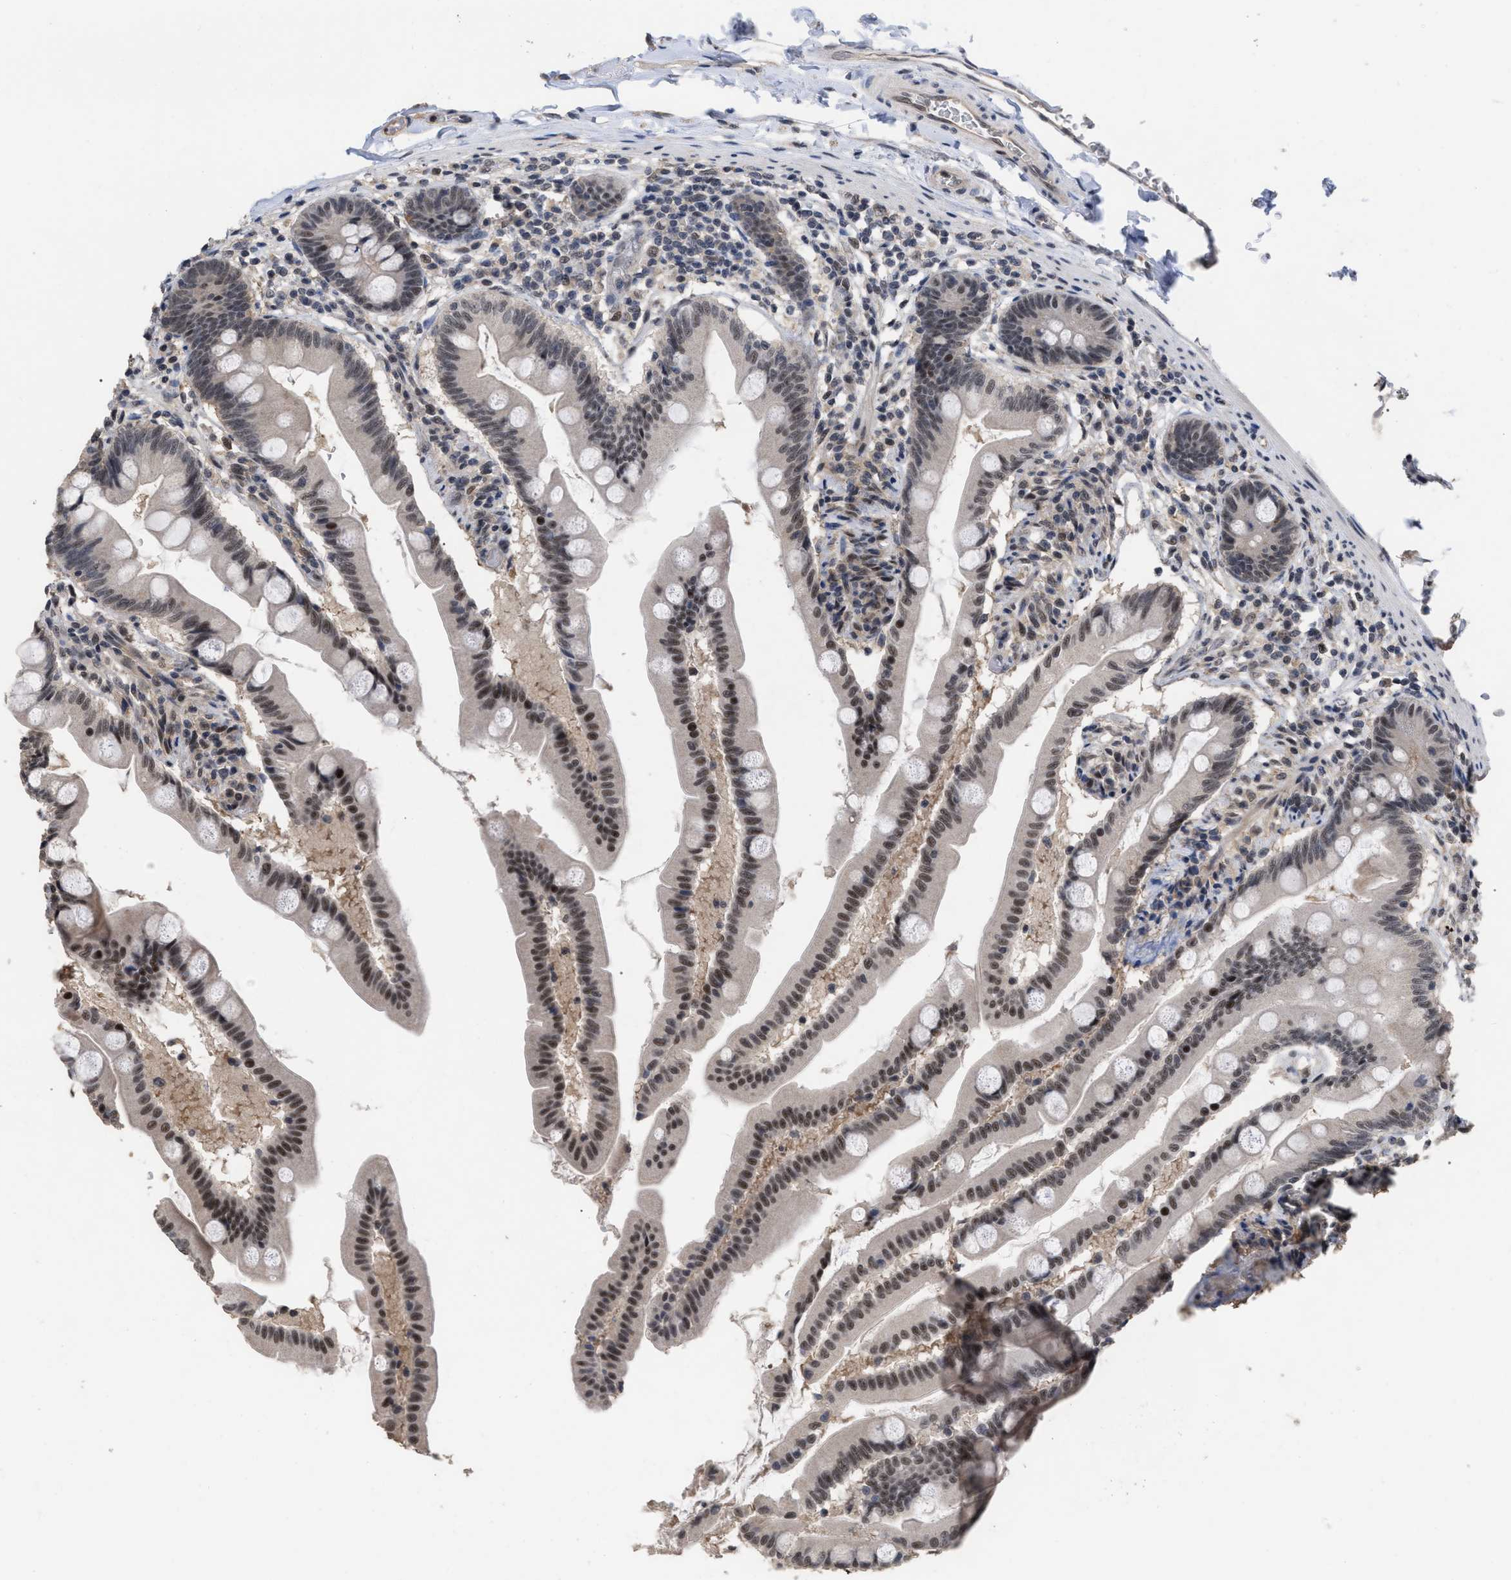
{"staining": {"intensity": "moderate", "quantity": ">75%", "location": "nuclear"}, "tissue": "small intestine", "cell_type": "Glandular cells", "image_type": "normal", "snomed": [{"axis": "morphology", "description": "Normal tissue, NOS"}, {"axis": "topography", "description": "Small intestine"}], "caption": "IHC photomicrograph of normal small intestine: human small intestine stained using immunohistochemistry demonstrates medium levels of moderate protein expression localized specifically in the nuclear of glandular cells, appearing as a nuclear brown color.", "gene": "JAZF1", "patient": {"sex": "female", "age": 56}}